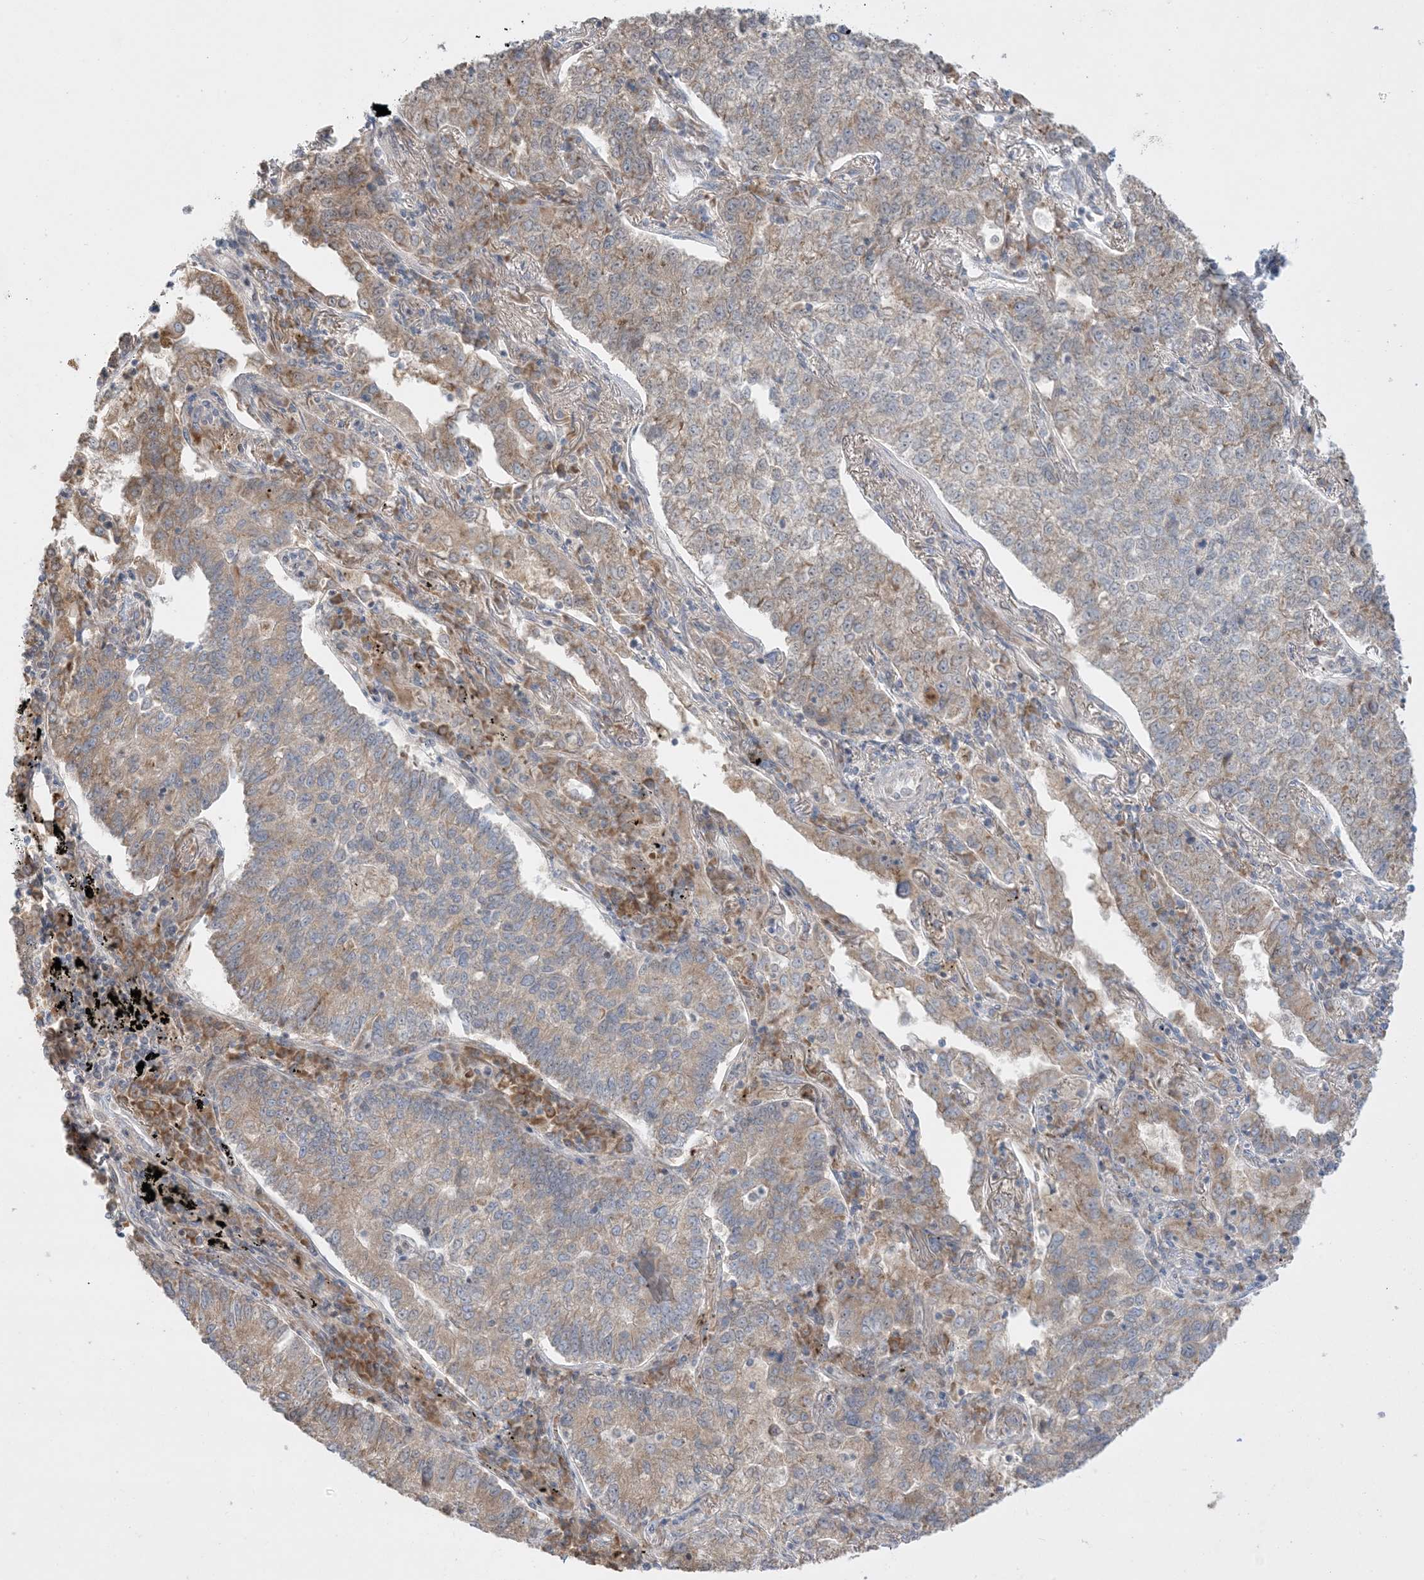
{"staining": {"intensity": "moderate", "quantity": "25%-75%", "location": "cytoplasmic/membranous"}, "tissue": "lung cancer", "cell_type": "Tumor cells", "image_type": "cancer", "snomed": [{"axis": "morphology", "description": "Adenocarcinoma, NOS"}, {"axis": "topography", "description": "Lung"}], "caption": "The immunohistochemical stain labels moderate cytoplasmic/membranous expression in tumor cells of lung adenocarcinoma tissue. (DAB = brown stain, brightfield microscopy at high magnification).", "gene": "MMGT1", "patient": {"sex": "male", "age": 49}}